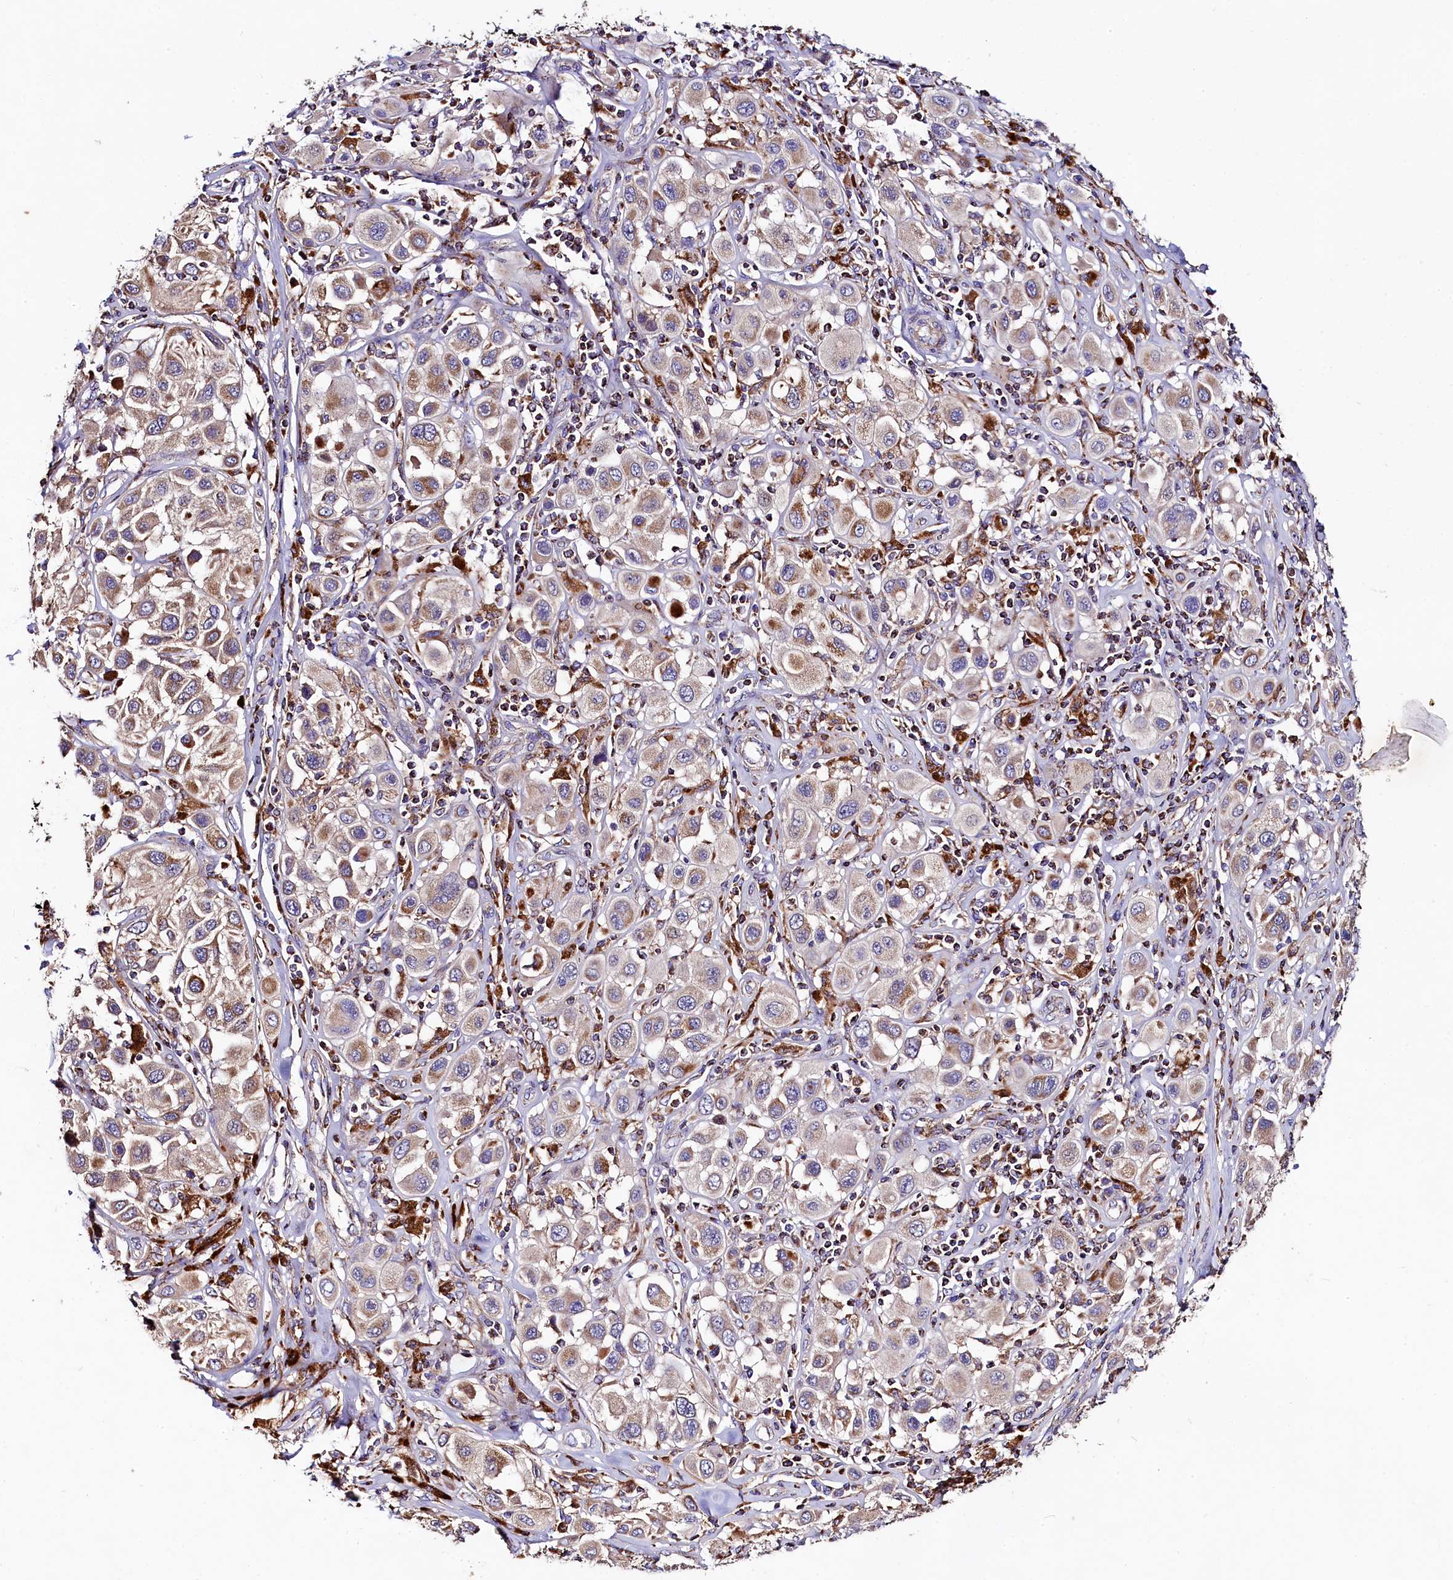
{"staining": {"intensity": "moderate", "quantity": "<25%", "location": "cytoplasmic/membranous"}, "tissue": "melanoma", "cell_type": "Tumor cells", "image_type": "cancer", "snomed": [{"axis": "morphology", "description": "Malignant melanoma, Metastatic site"}, {"axis": "topography", "description": "Skin"}], "caption": "This photomicrograph demonstrates immunohistochemistry staining of melanoma, with low moderate cytoplasmic/membranous positivity in about <25% of tumor cells.", "gene": "CLYBL", "patient": {"sex": "male", "age": 41}}